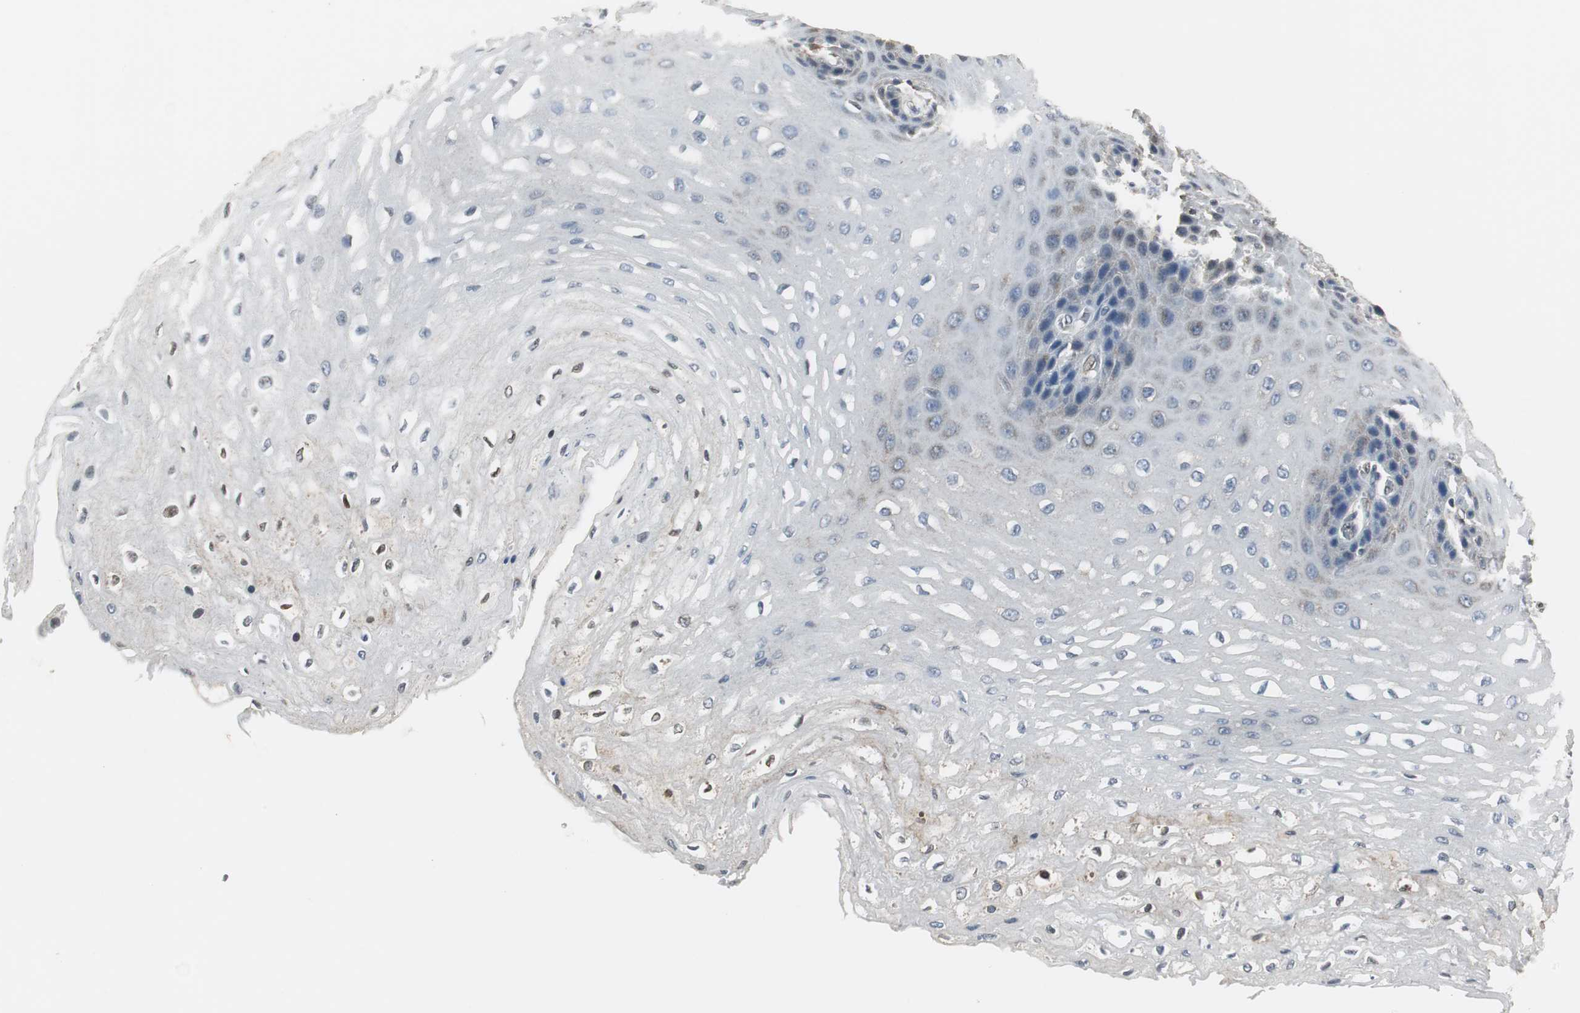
{"staining": {"intensity": "weak", "quantity": "<25%", "location": "cytoplasmic/membranous"}, "tissue": "esophagus", "cell_type": "Squamous epithelial cells", "image_type": "normal", "snomed": [{"axis": "morphology", "description": "Normal tissue, NOS"}, {"axis": "topography", "description": "Esophagus"}], "caption": "This micrograph is of normal esophagus stained with IHC to label a protein in brown with the nuclei are counter-stained blue. There is no staining in squamous epithelial cells. (DAB (3,3'-diaminobenzidine) immunohistochemistry (IHC) visualized using brightfield microscopy, high magnification).", "gene": "CCT5", "patient": {"sex": "female", "age": 72}}